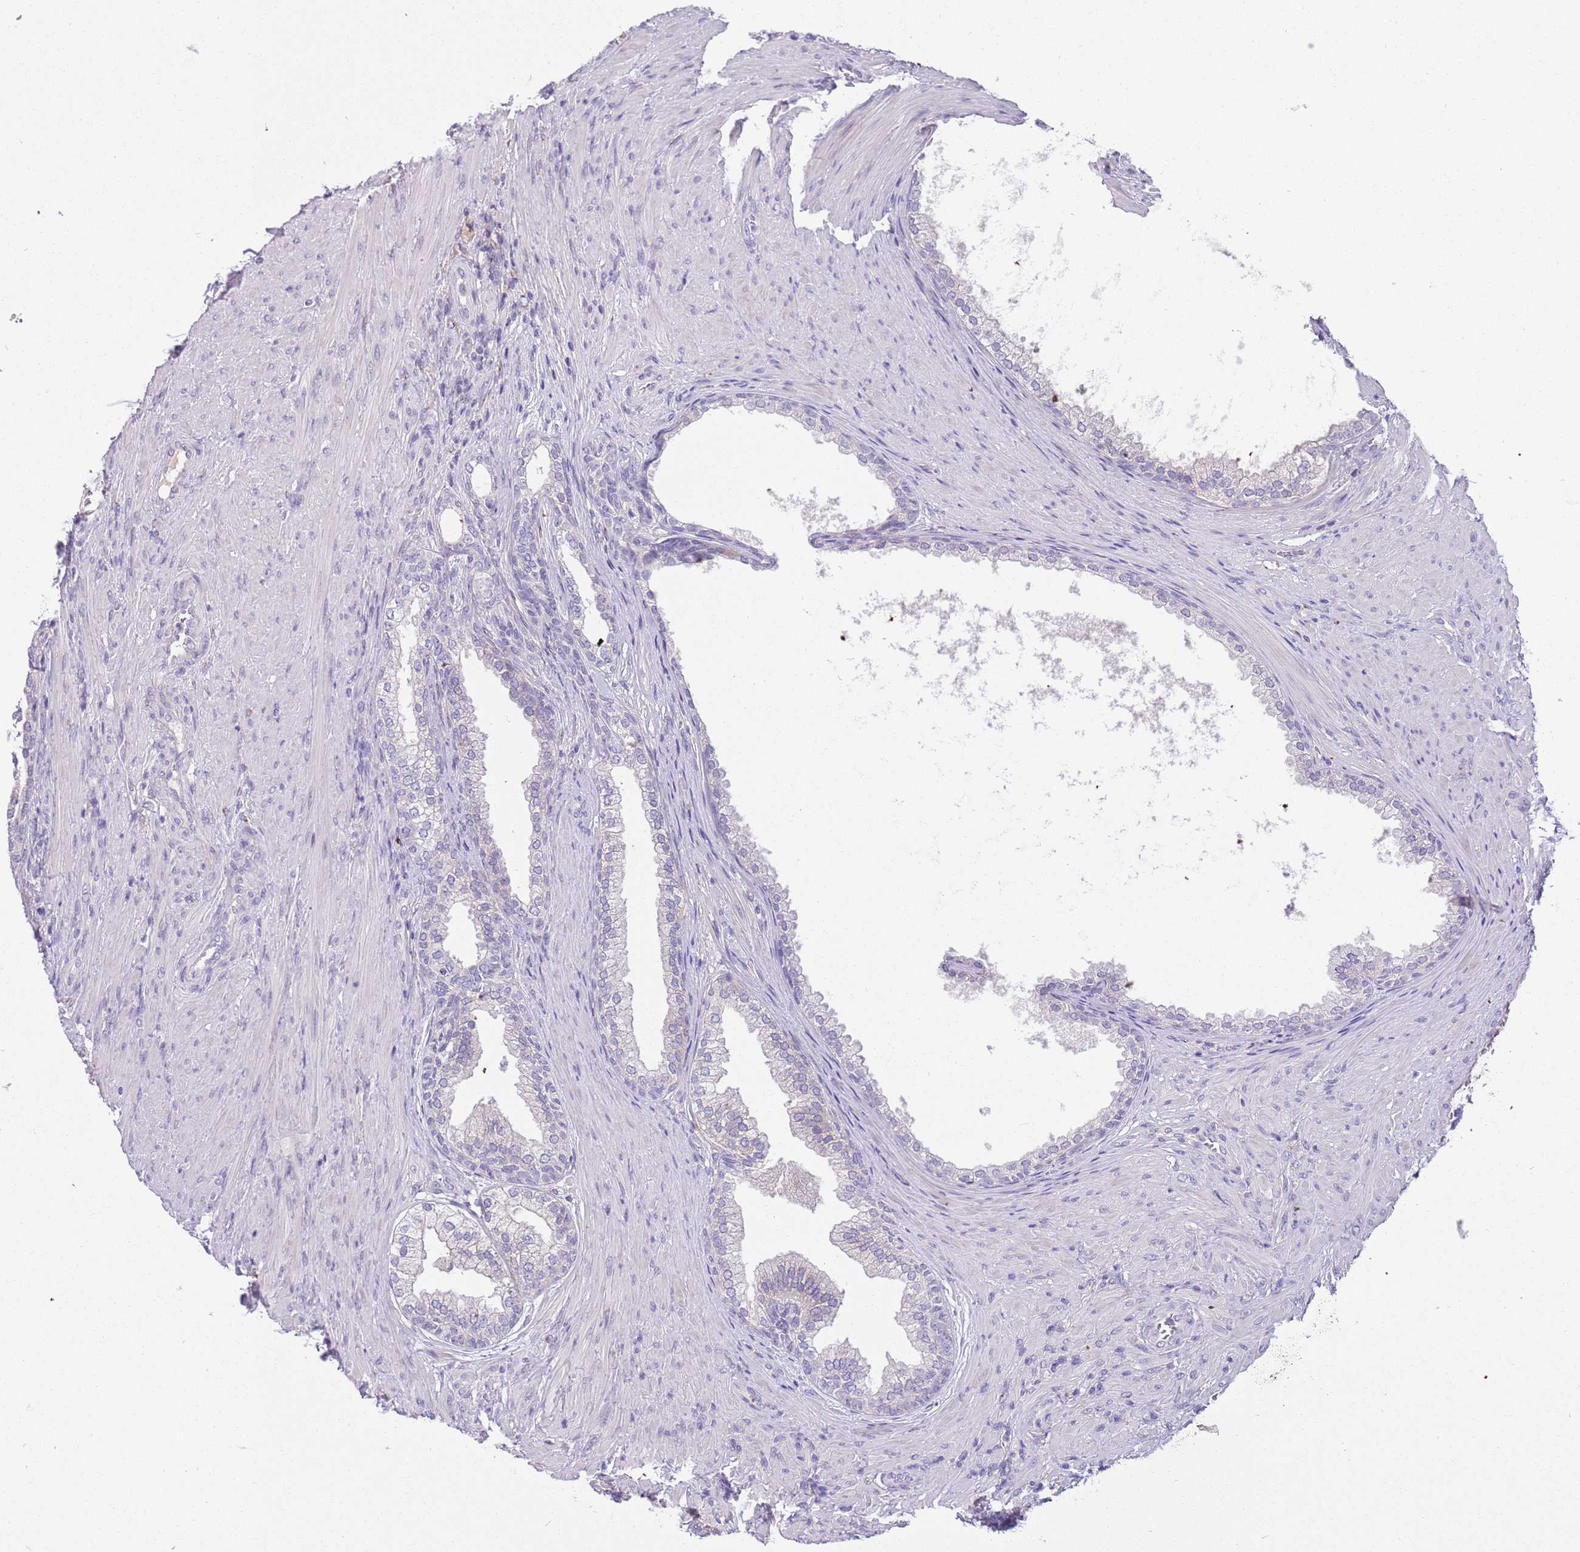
{"staining": {"intensity": "negative", "quantity": "none", "location": "none"}, "tissue": "prostate", "cell_type": "Glandular cells", "image_type": "normal", "snomed": [{"axis": "morphology", "description": "Normal tissue, NOS"}, {"axis": "topography", "description": "Prostate"}], "caption": "The micrograph reveals no staining of glandular cells in unremarkable prostate. (DAB (3,3'-diaminobenzidine) immunohistochemistry (IHC) visualized using brightfield microscopy, high magnification).", "gene": "CFAP73", "patient": {"sex": "male", "age": 76}}